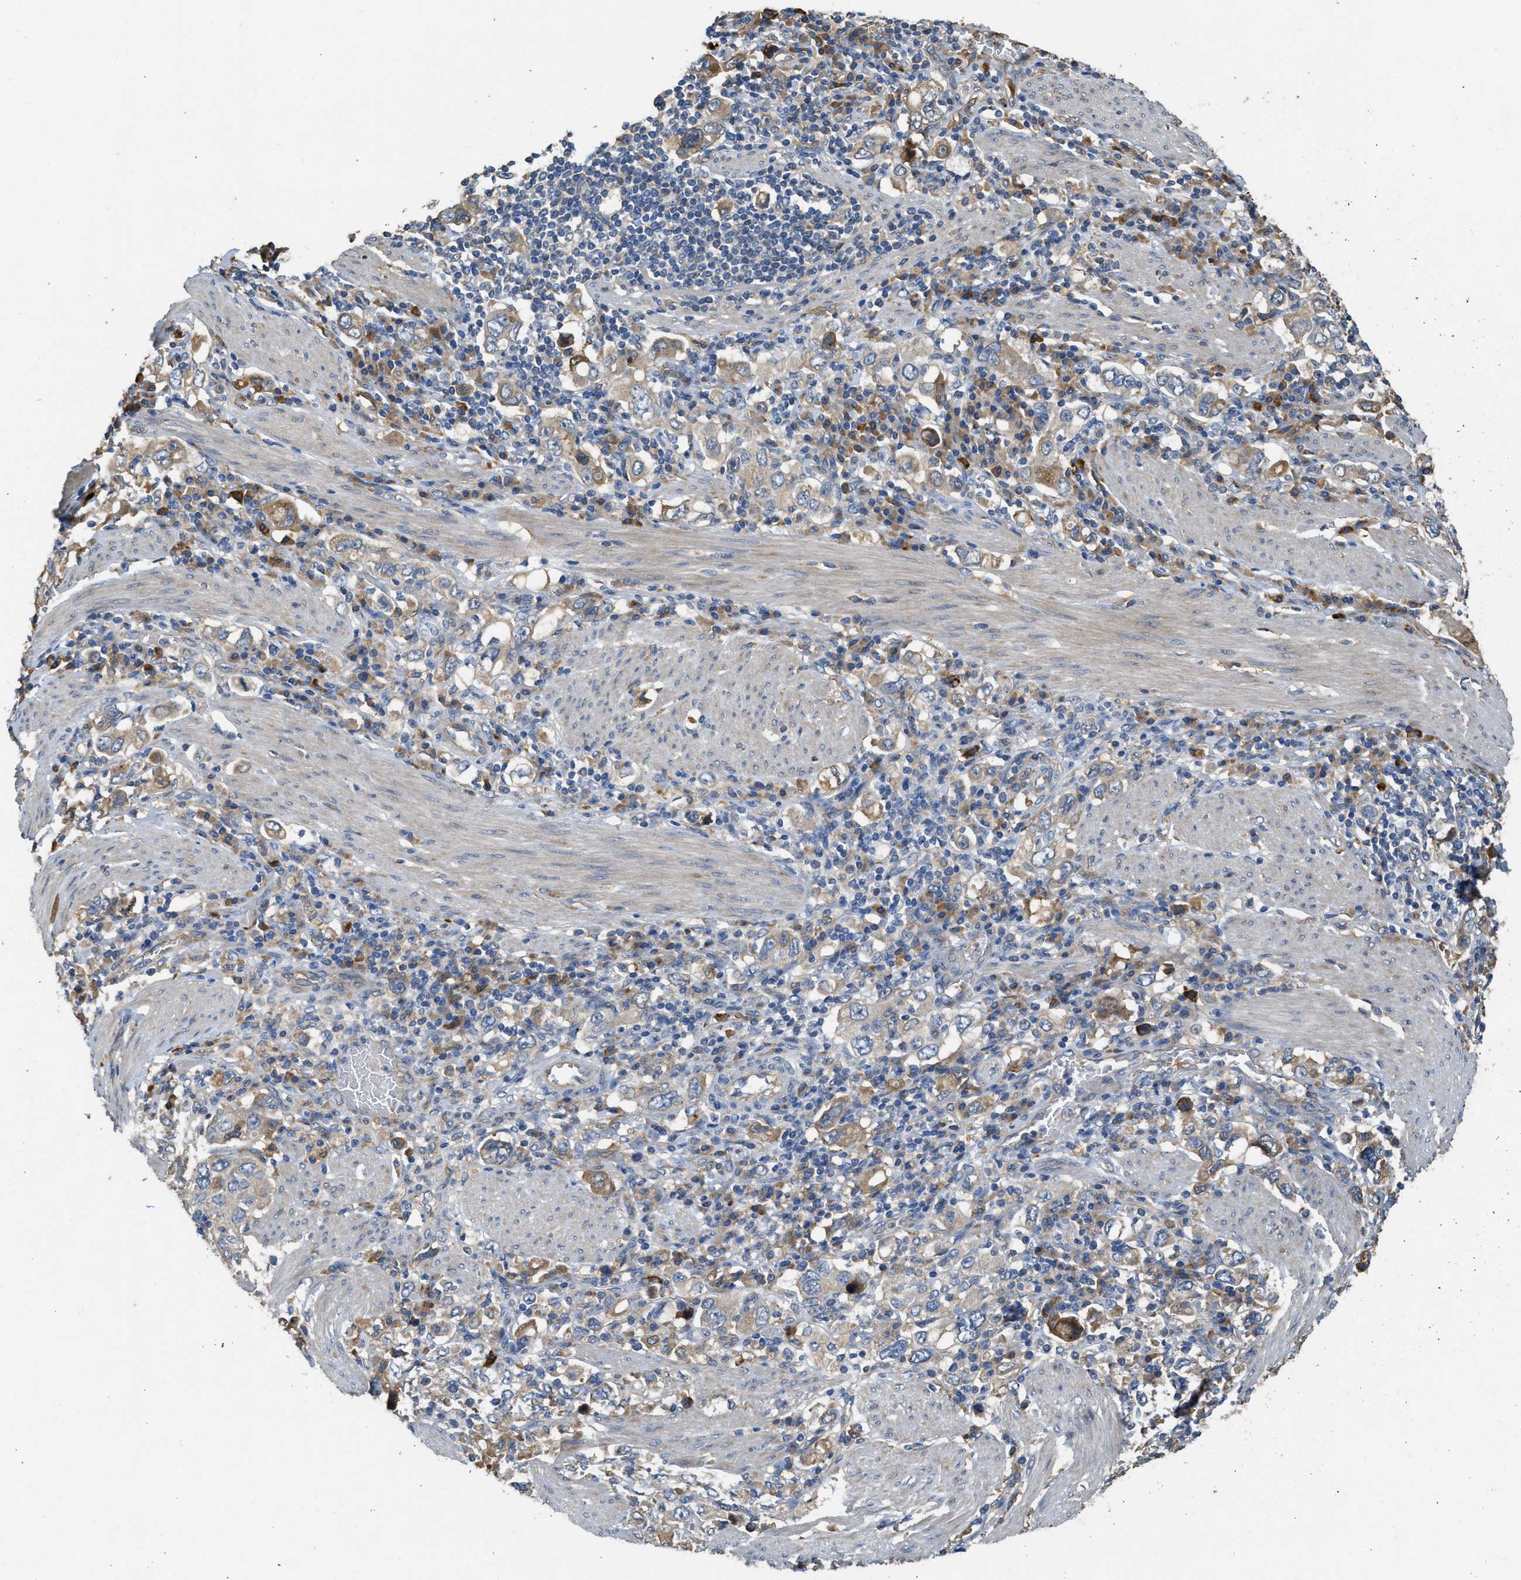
{"staining": {"intensity": "moderate", "quantity": "<25%", "location": "cytoplasmic/membranous"}, "tissue": "stomach cancer", "cell_type": "Tumor cells", "image_type": "cancer", "snomed": [{"axis": "morphology", "description": "Adenocarcinoma, NOS"}, {"axis": "topography", "description": "Stomach, upper"}], "caption": "There is low levels of moderate cytoplasmic/membranous positivity in tumor cells of stomach cancer, as demonstrated by immunohistochemical staining (brown color).", "gene": "RIPK2", "patient": {"sex": "male", "age": 62}}